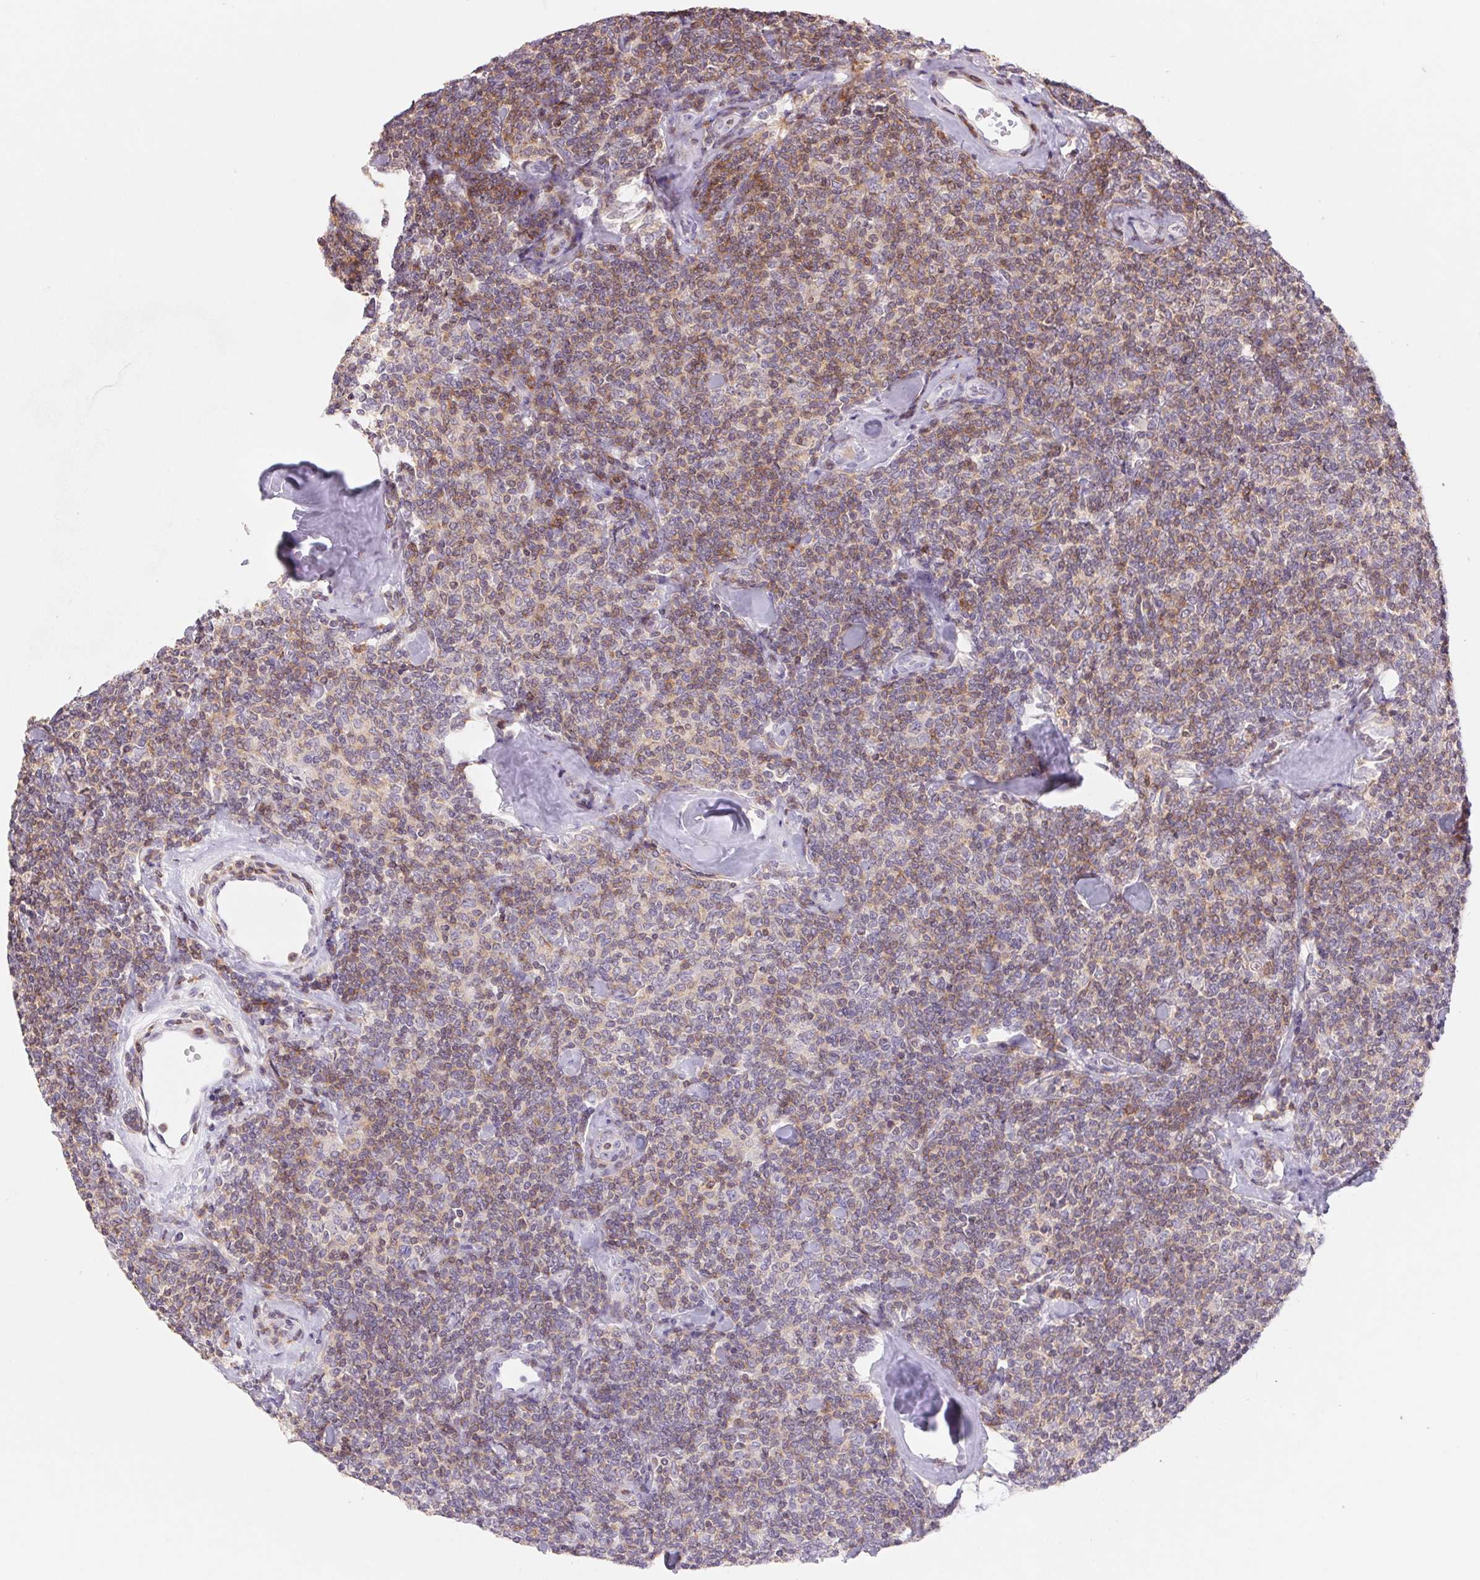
{"staining": {"intensity": "moderate", "quantity": "25%-75%", "location": "cytoplasmic/membranous"}, "tissue": "lymphoma", "cell_type": "Tumor cells", "image_type": "cancer", "snomed": [{"axis": "morphology", "description": "Malignant lymphoma, non-Hodgkin's type, Low grade"}, {"axis": "topography", "description": "Lymph node"}], "caption": "Immunohistochemistry histopathology image of neoplastic tissue: low-grade malignant lymphoma, non-Hodgkin's type stained using immunohistochemistry demonstrates medium levels of moderate protein expression localized specifically in the cytoplasmic/membranous of tumor cells, appearing as a cytoplasmic/membranous brown color.", "gene": "KIF26A", "patient": {"sex": "female", "age": 56}}